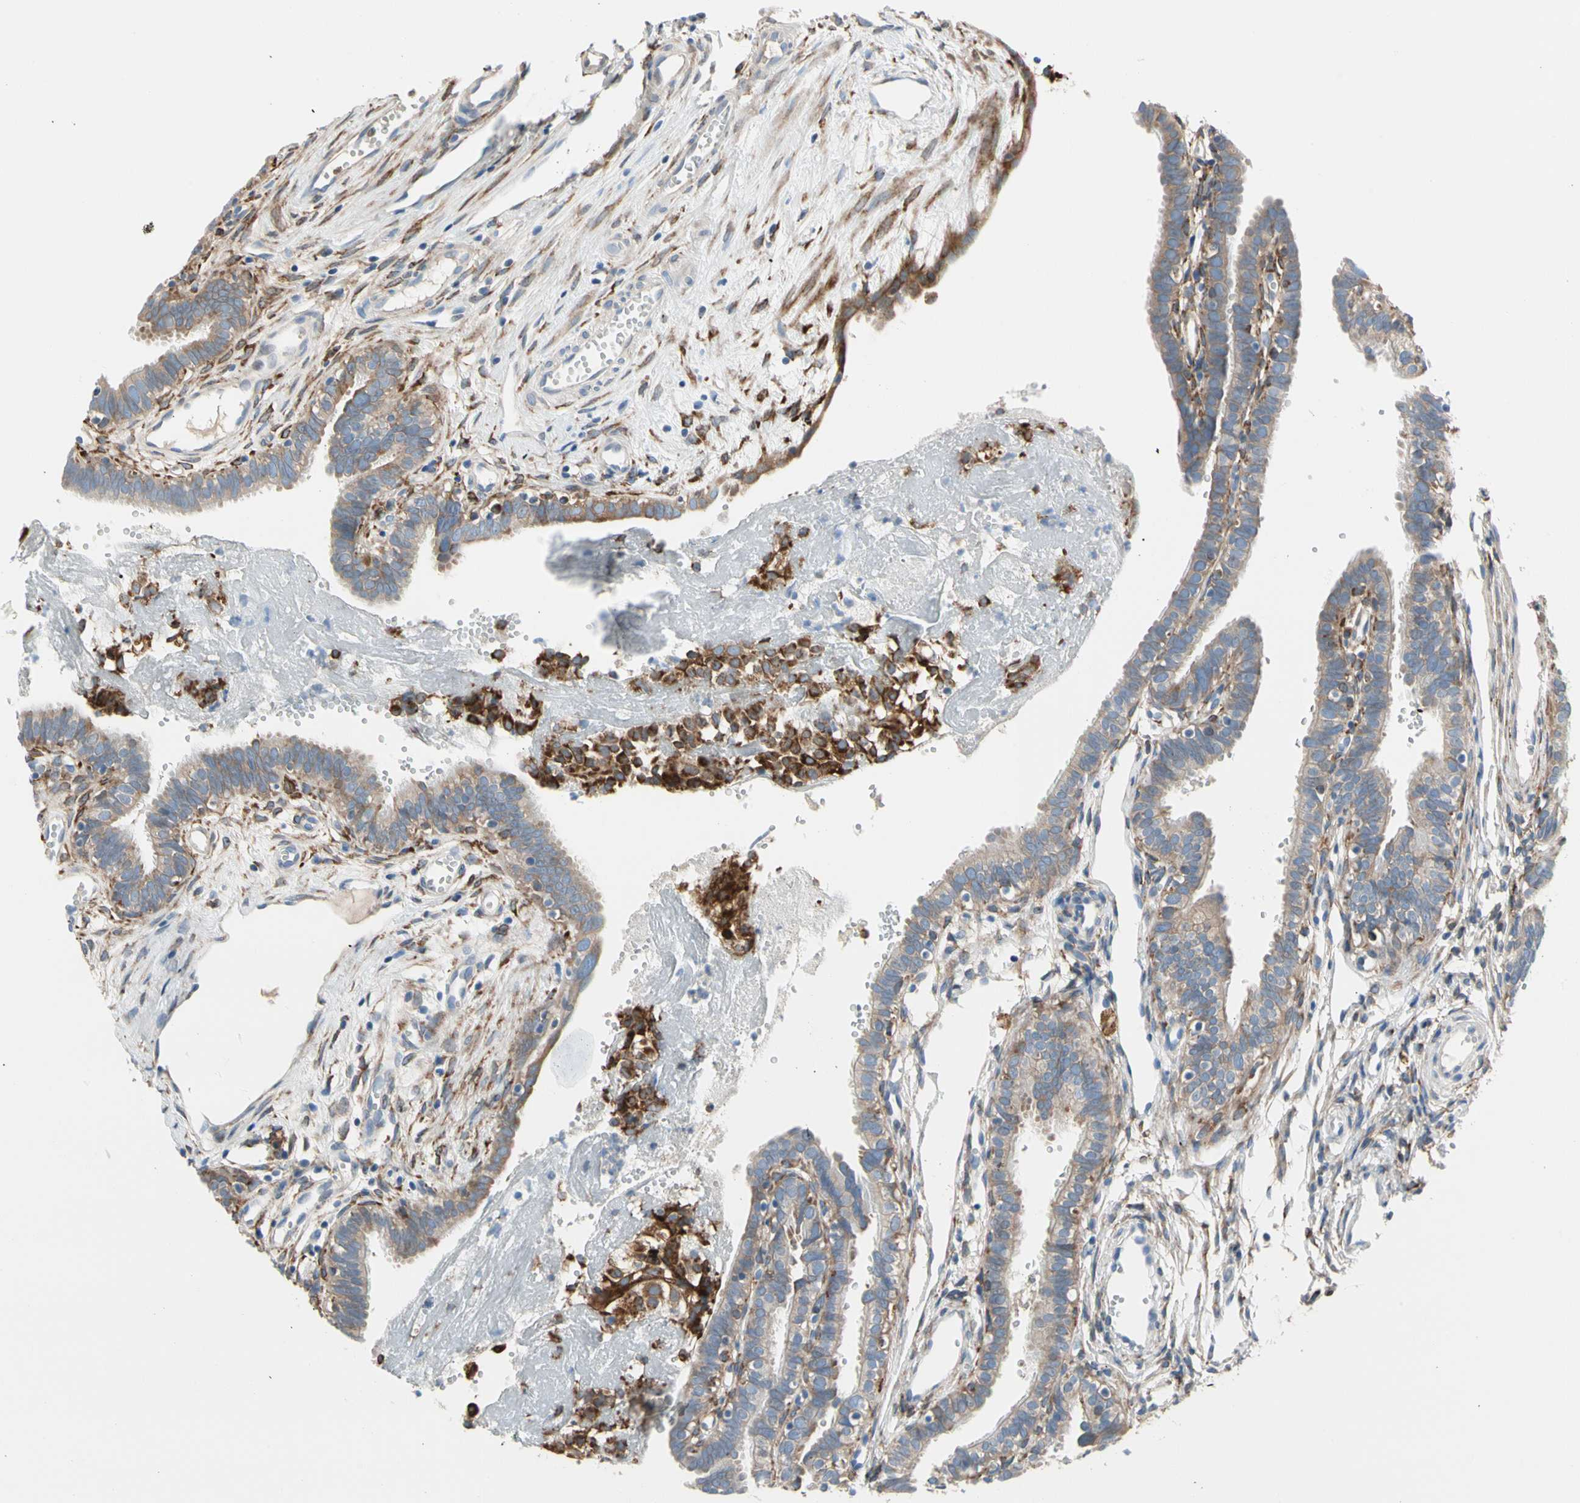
{"staining": {"intensity": "moderate", "quantity": ">75%", "location": "cytoplasmic/membranous"}, "tissue": "fallopian tube", "cell_type": "Glandular cells", "image_type": "normal", "snomed": [{"axis": "morphology", "description": "Normal tissue, NOS"}, {"axis": "topography", "description": "Fallopian tube"}, {"axis": "topography", "description": "Placenta"}], "caption": "Brown immunohistochemical staining in benign human fallopian tube reveals moderate cytoplasmic/membranous positivity in about >75% of glandular cells.", "gene": "LRPAP1", "patient": {"sex": "female", "age": 34}}